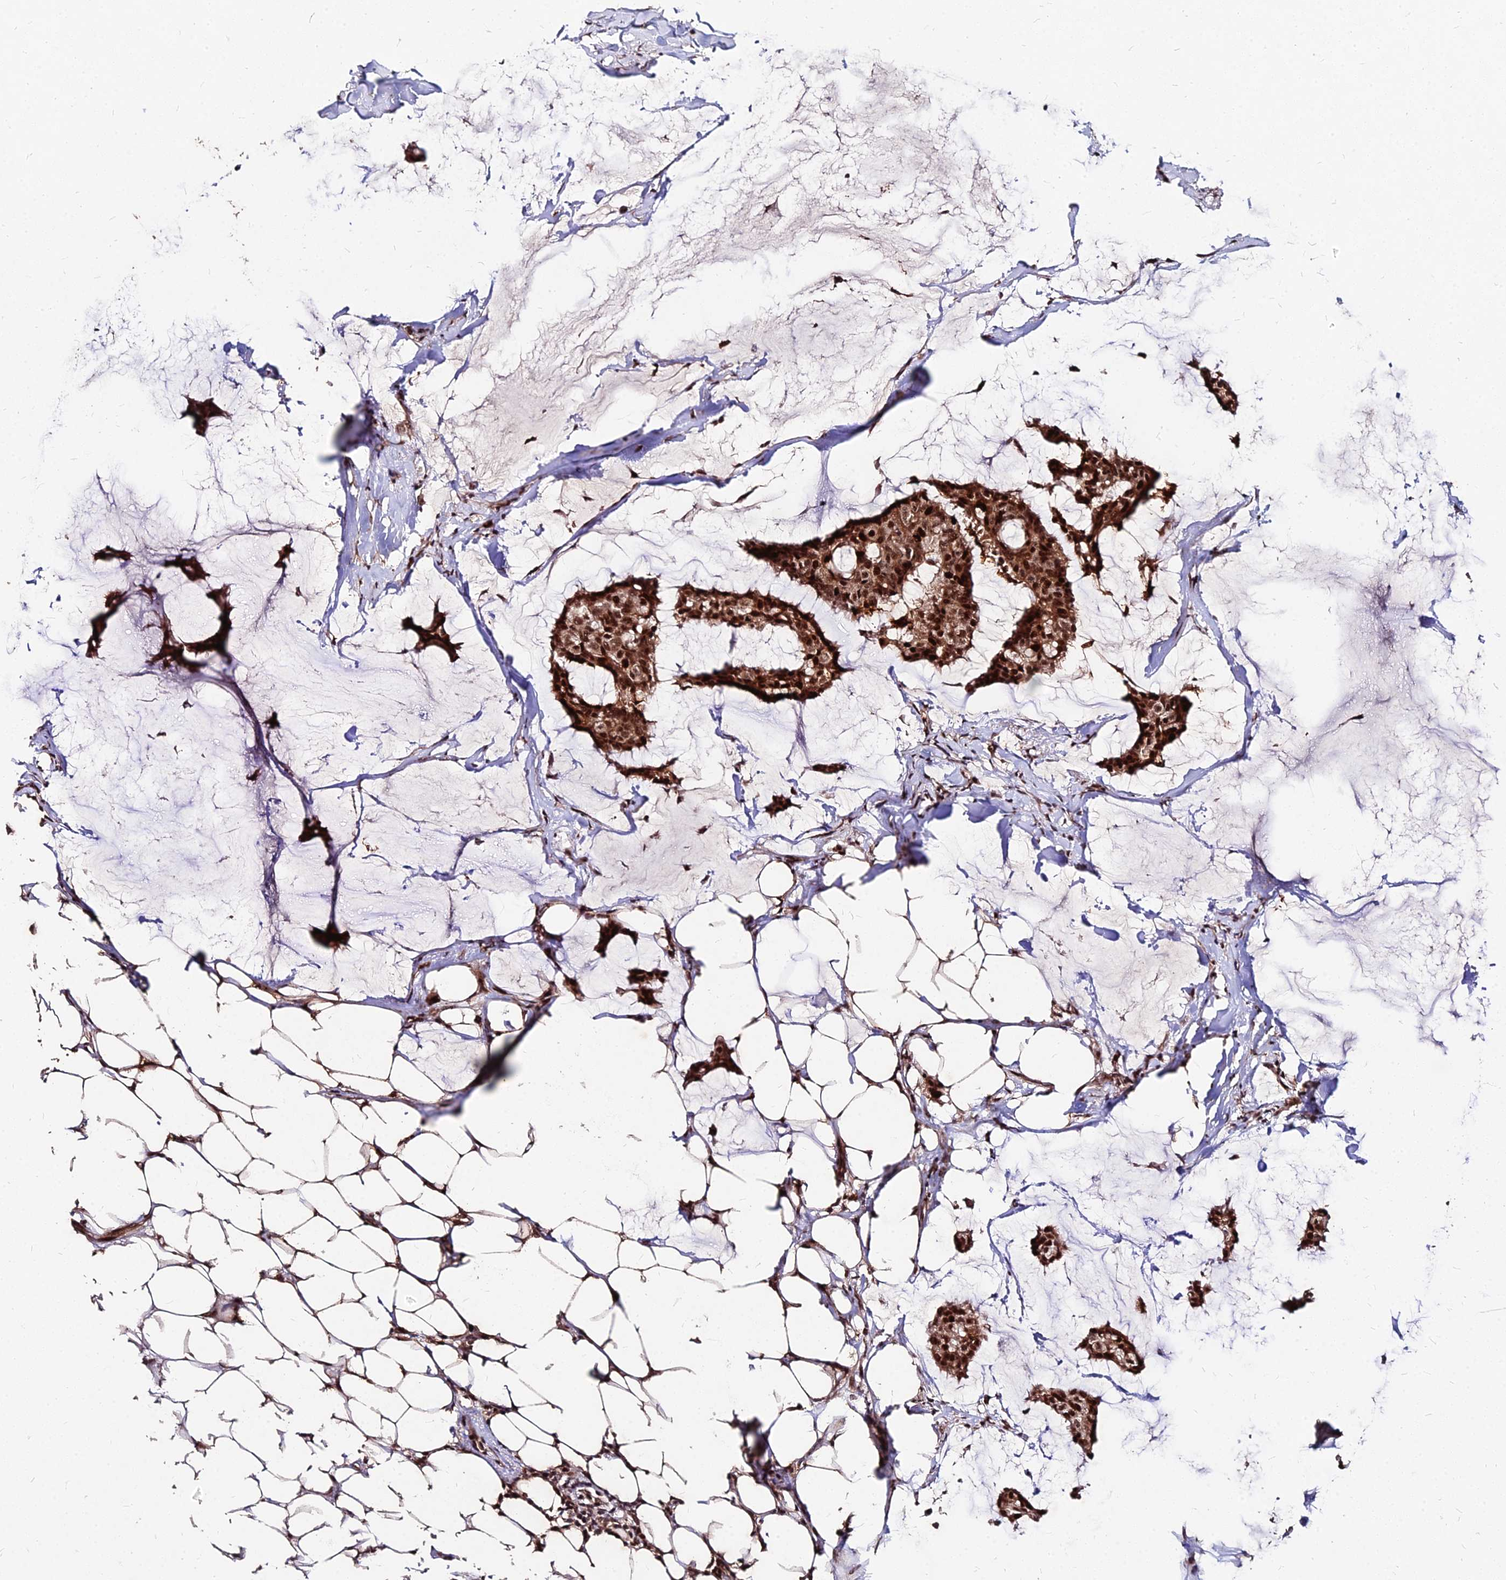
{"staining": {"intensity": "strong", "quantity": ">75%", "location": "cytoplasmic/membranous,nuclear"}, "tissue": "breast cancer", "cell_type": "Tumor cells", "image_type": "cancer", "snomed": [{"axis": "morphology", "description": "Duct carcinoma"}, {"axis": "topography", "description": "Breast"}], "caption": "Breast infiltrating ductal carcinoma stained with a brown dye demonstrates strong cytoplasmic/membranous and nuclear positive staining in approximately >75% of tumor cells.", "gene": "ZBED4", "patient": {"sex": "female", "age": 93}}